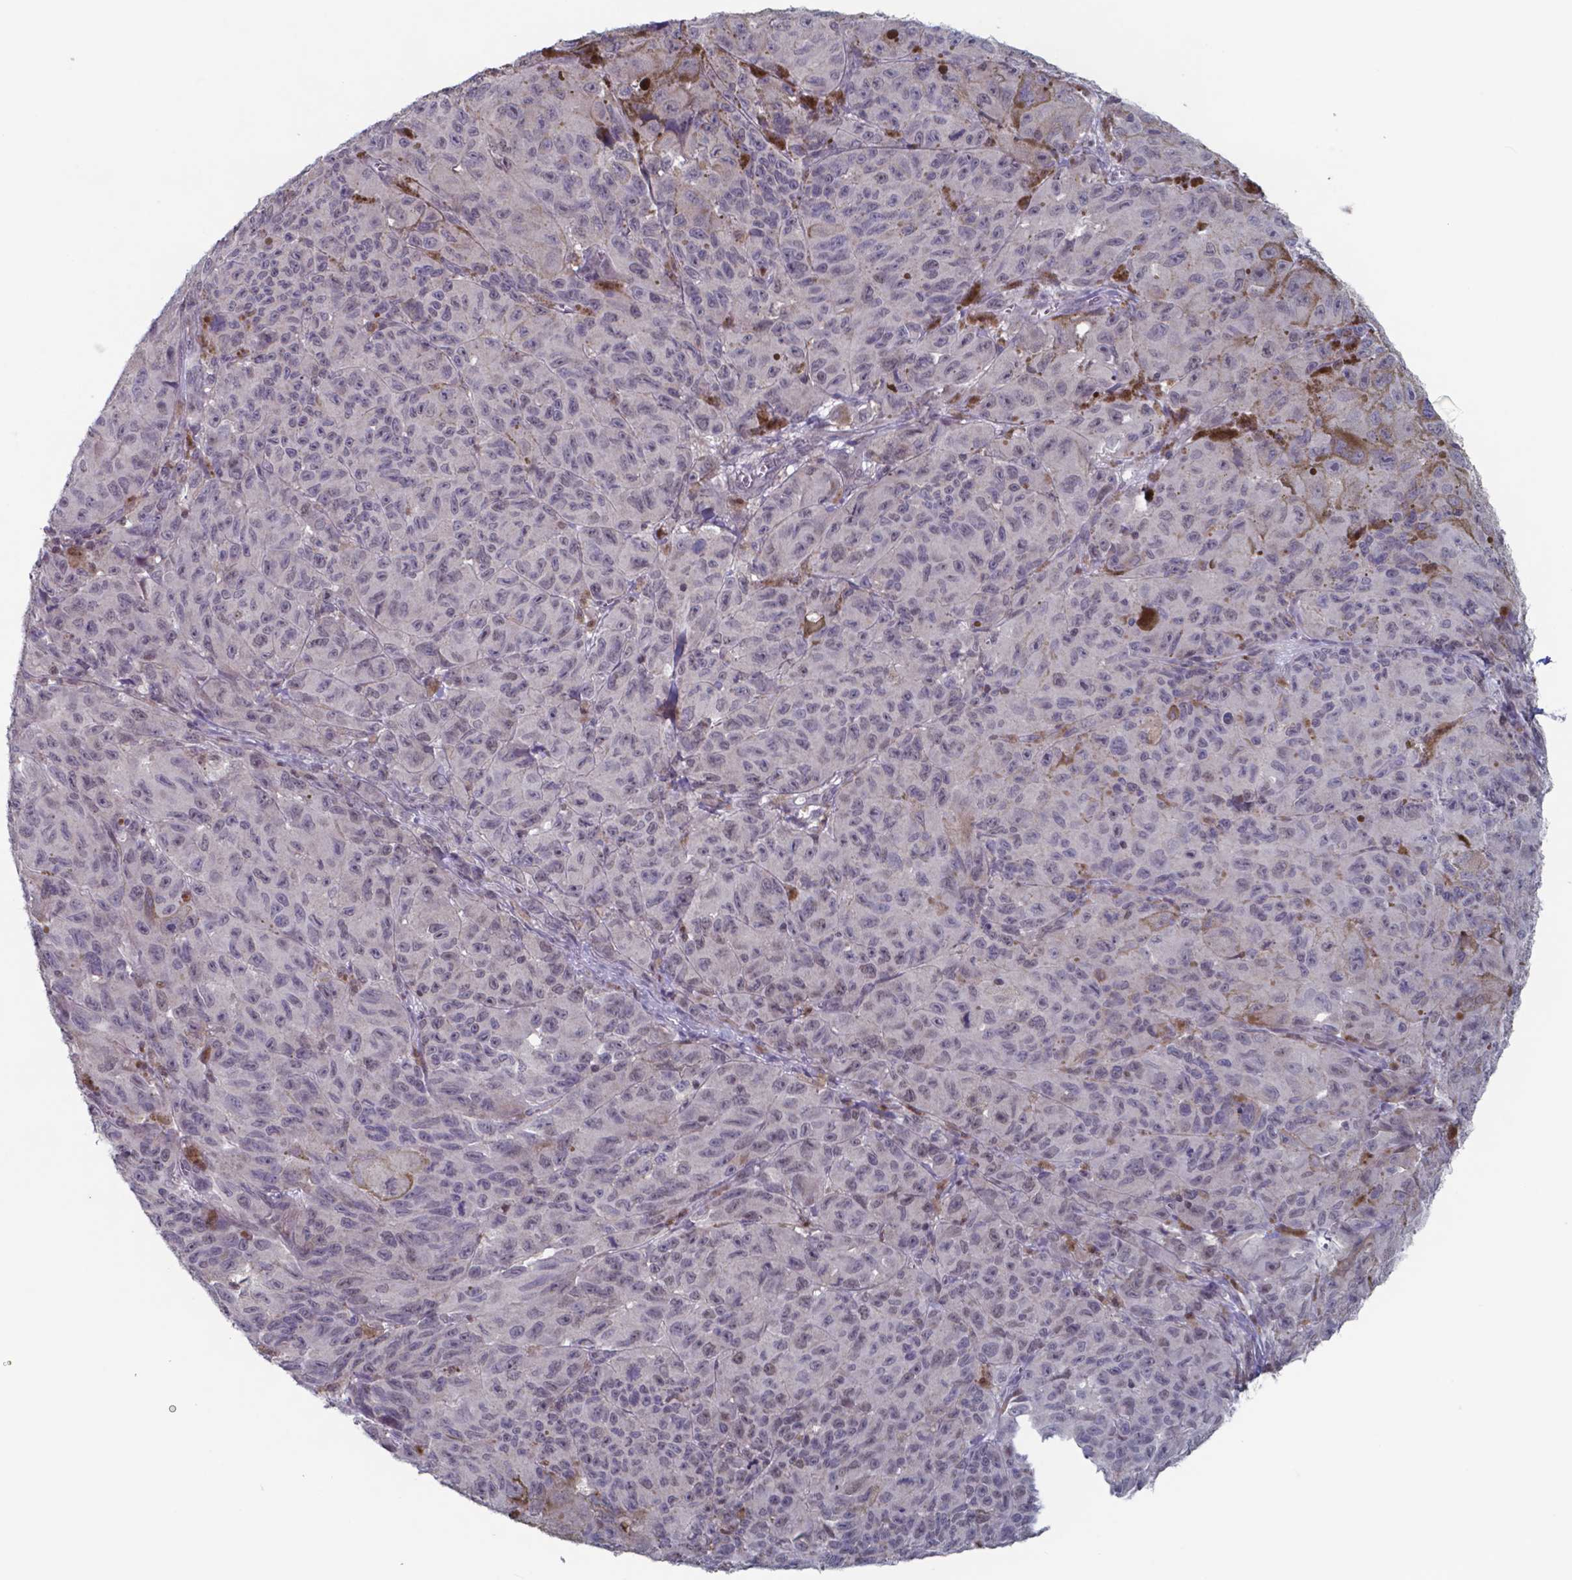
{"staining": {"intensity": "negative", "quantity": "none", "location": "none"}, "tissue": "melanoma", "cell_type": "Tumor cells", "image_type": "cancer", "snomed": [{"axis": "morphology", "description": "Malignant melanoma, NOS"}, {"axis": "topography", "description": "Vulva, labia, clitoris and Bartholin´s gland, NO"}], "caption": "Immunohistochemistry (IHC) micrograph of neoplastic tissue: melanoma stained with DAB (3,3'-diaminobenzidine) displays no significant protein expression in tumor cells.", "gene": "TDP2", "patient": {"sex": "female", "age": 75}}